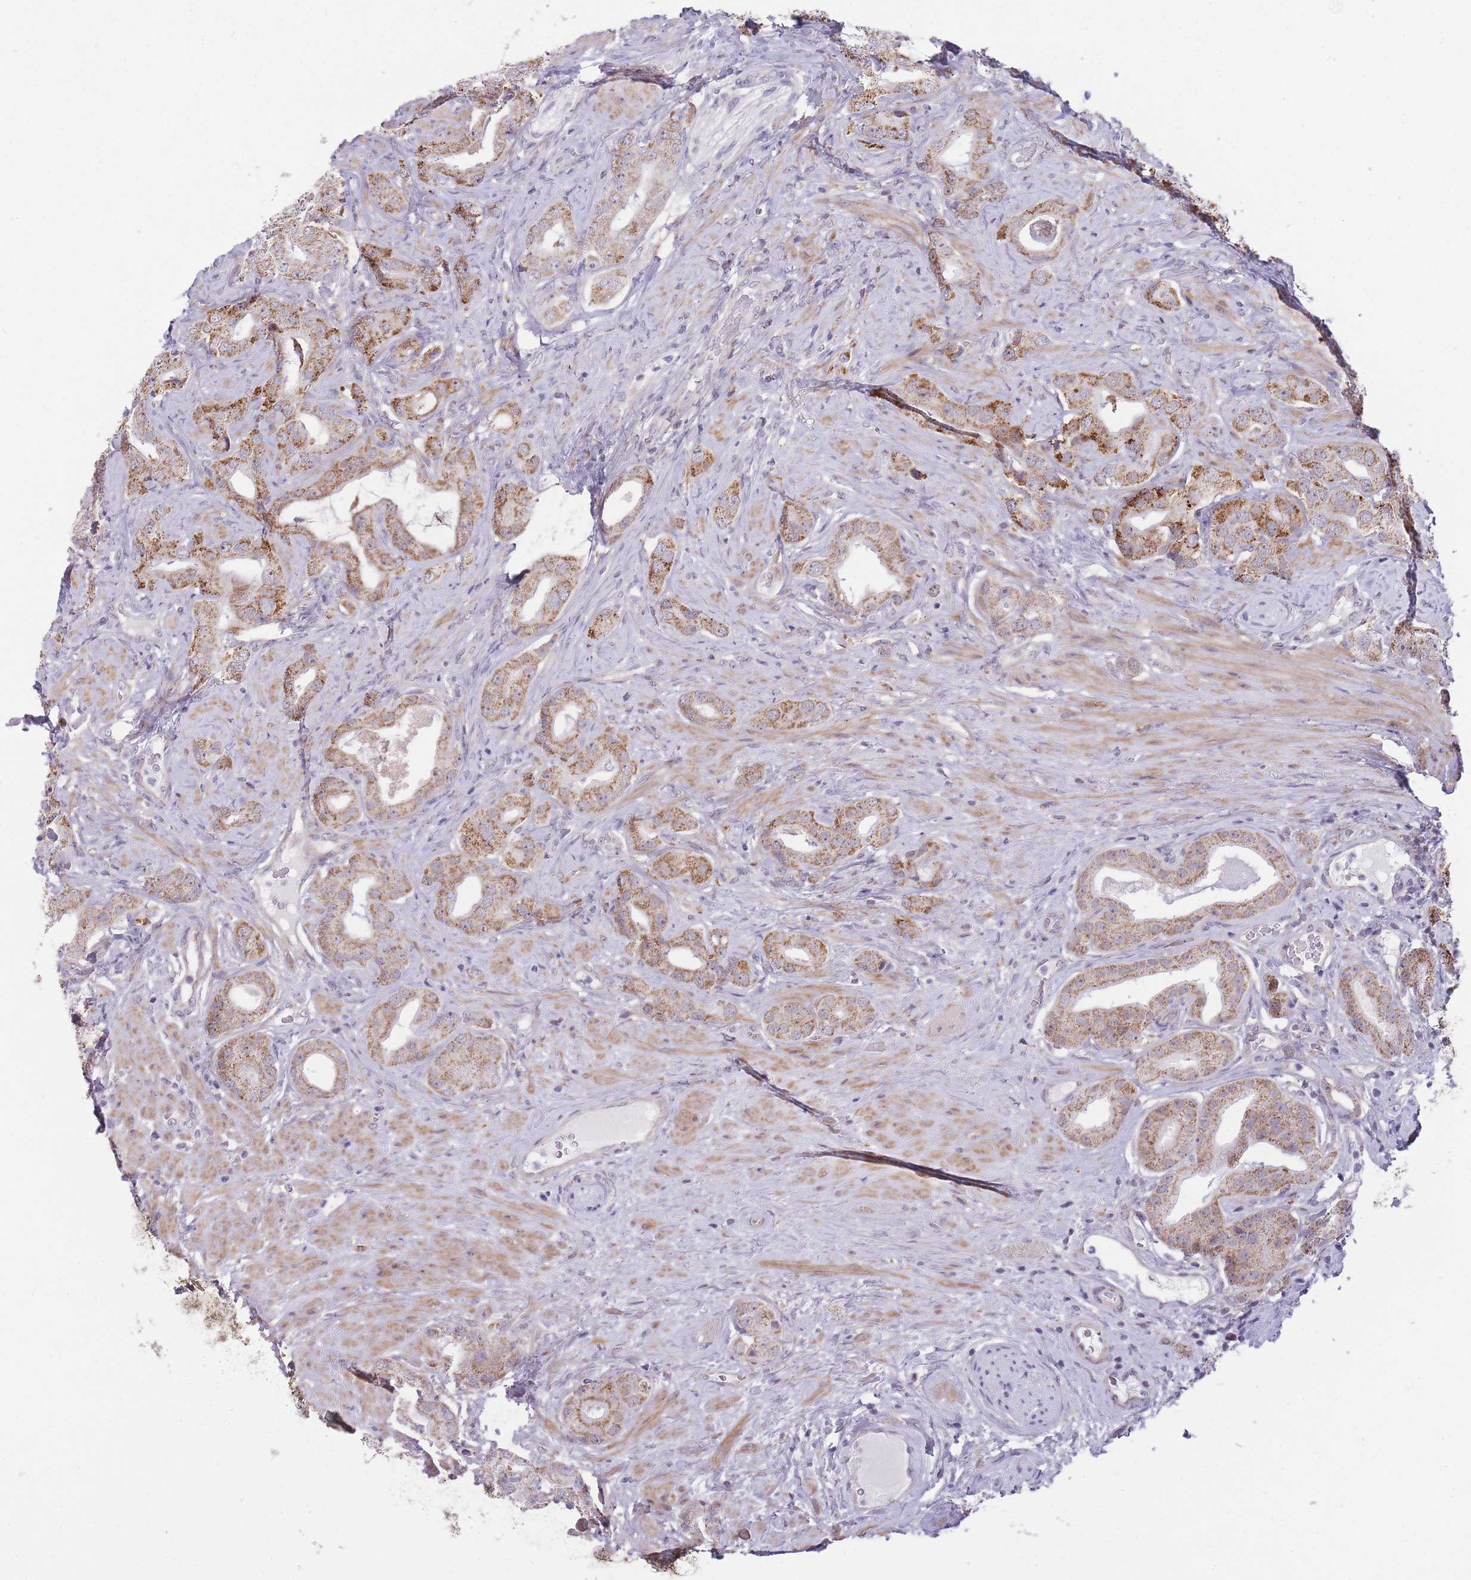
{"staining": {"intensity": "strong", "quantity": "25%-75%", "location": "cytoplasmic/membranous"}, "tissue": "prostate cancer", "cell_type": "Tumor cells", "image_type": "cancer", "snomed": [{"axis": "morphology", "description": "Adenocarcinoma, High grade"}, {"axis": "topography", "description": "Prostate"}], "caption": "Prostate adenocarcinoma (high-grade) stained for a protein reveals strong cytoplasmic/membranous positivity in tumor cells. (IHC, brightfield microscopy, high magnification).", "gene": "ZBTB24", "patient": {"sex": "male", "age": 63}}